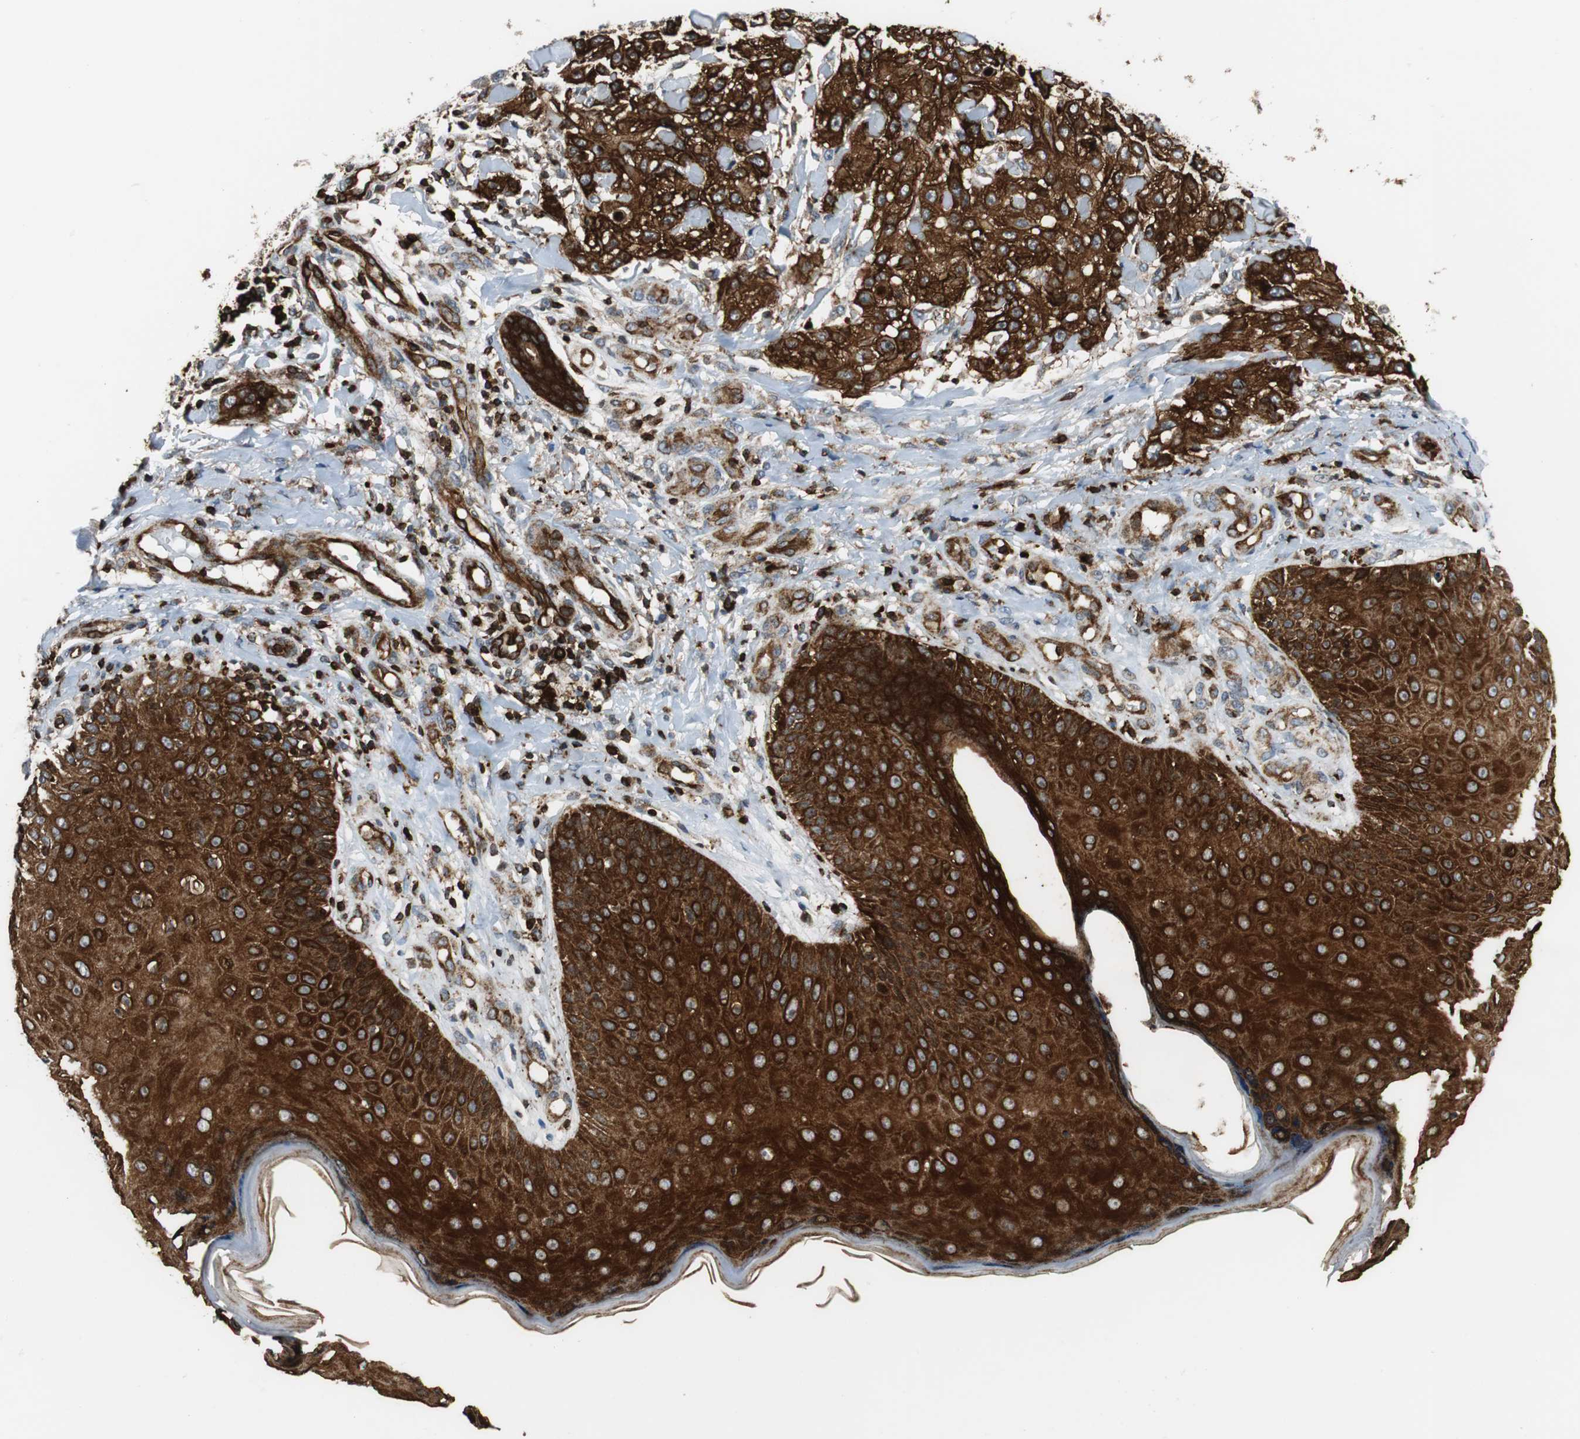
{"staining": {"intensity": "strong", "quantity": ">75%", "location": "cytoplasmic/membranous"}, "tissue": "skin cancer", "cell_type": "Tumor cells", "image_type": "cancer", "snomed": [{"axis": "morphology", "description": "Squamous cell carcinoma, NOS"}, {"axis": "topography", "description": "Skin"}], "caption": "Brown immunohistochemical staining in human squamous cell carcinoma (skin) reveals strong cytoplasmic/membranous staining in about >75% of tumor cells. Immunohistochemistry stains the protein of interest in brown and the nuclei are stained blue.", "gene": "TUBA4A", "patient": {"sex": "female", "age": 42}}